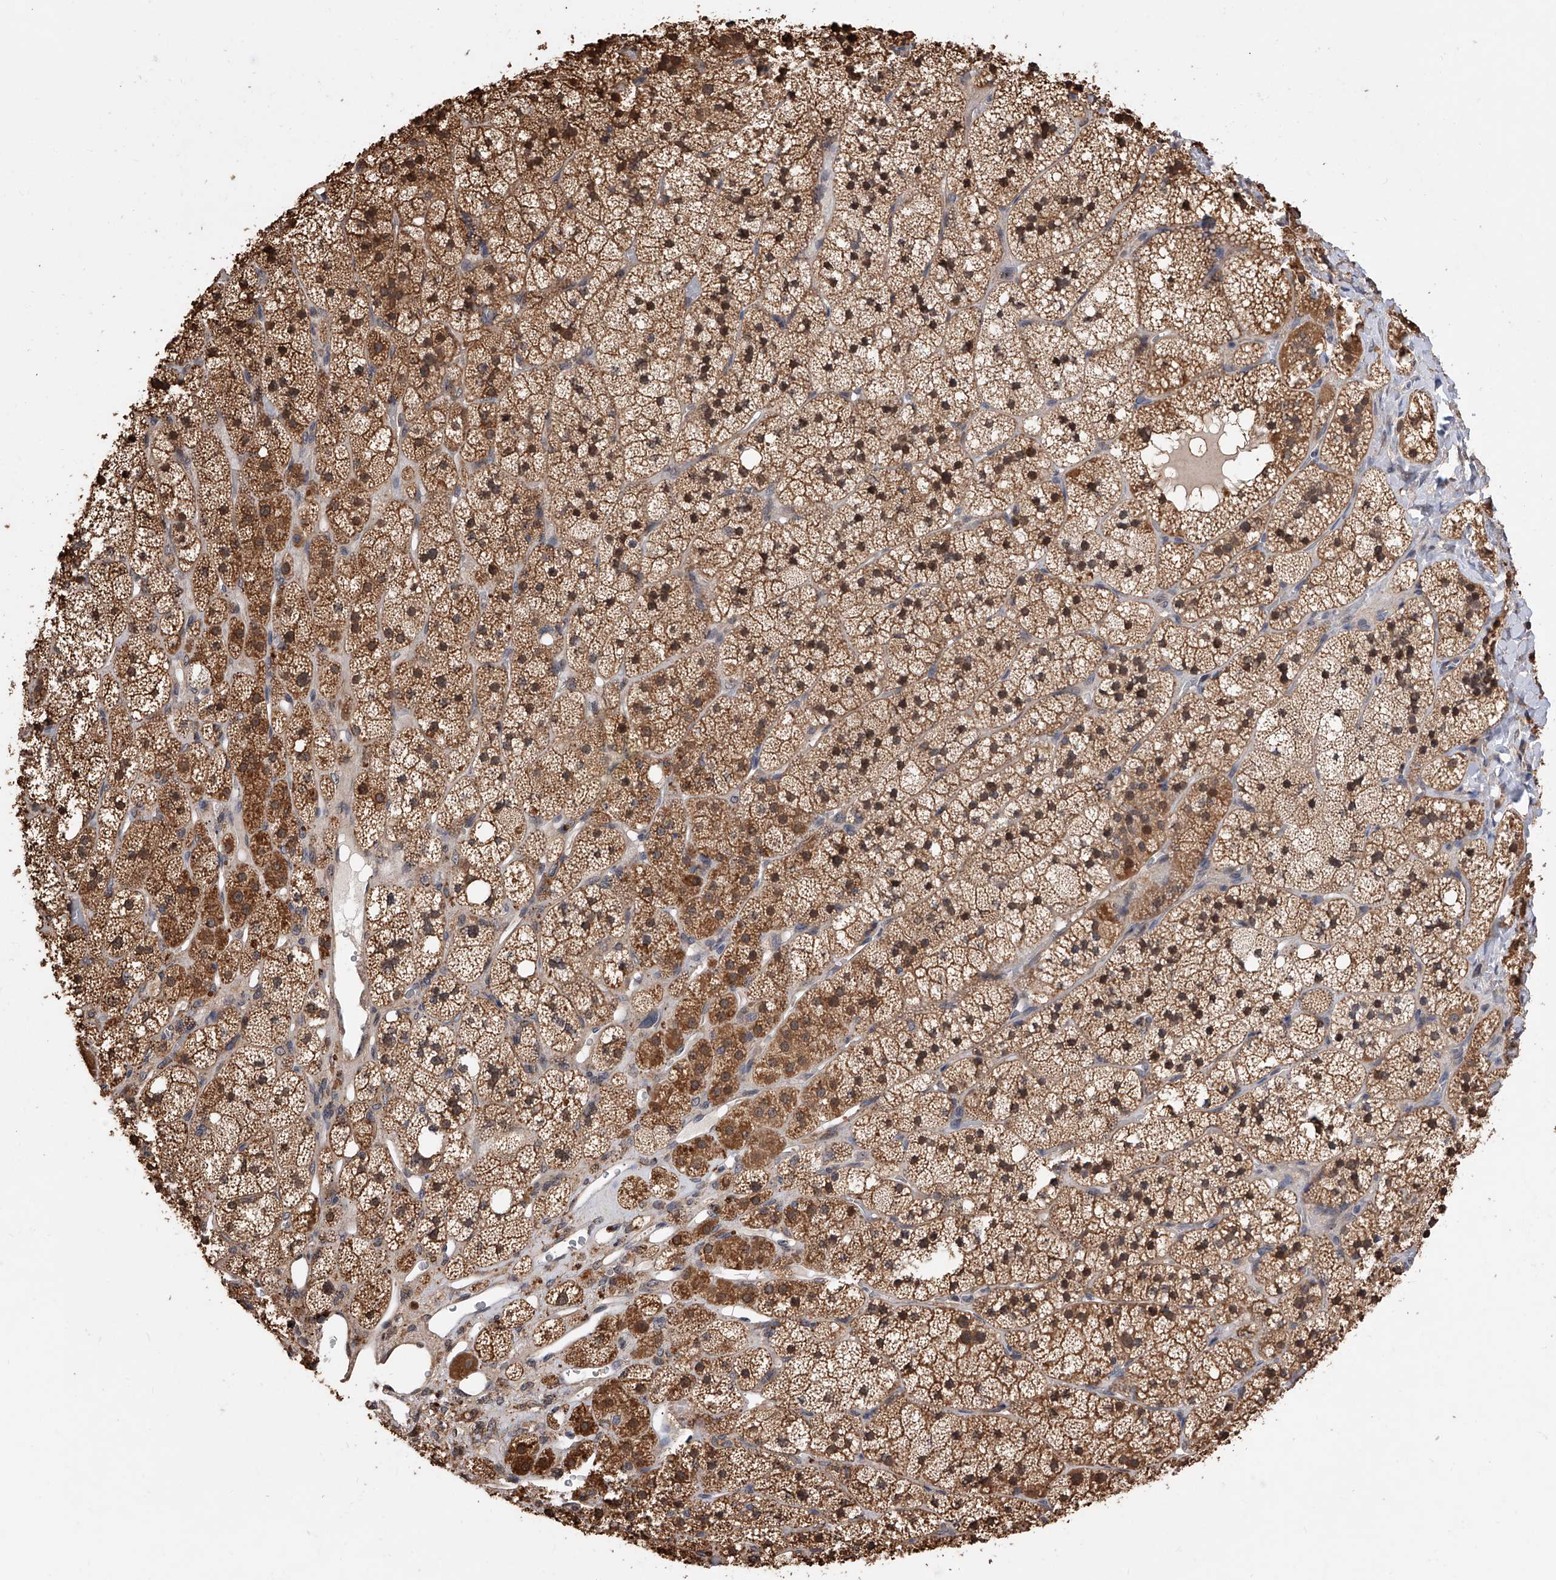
{"staining": {"intensity": "moderate", "quantity": ">75%", "location": "cytoplasmic/membranous,nuclear"}, "tissue": "adrenal gland", "cell_type": "Glandular cells", "image_type": "normal", "snomed": [{"axis": "morphology", "description": "Normal tissue, NOS"}, {"axis": "topography", "description": "Adrenal gland"}], "caption": "IHC micrograph of unremarkable human adrenal gland stained for a protein (brown), which exhibits medium levels of moderate cytoplasmic/membranous,nuclear staining in approximately >75% of glandular cells.", "gene": "GMDS", "patient": {"sex": "male", "age": 61}}